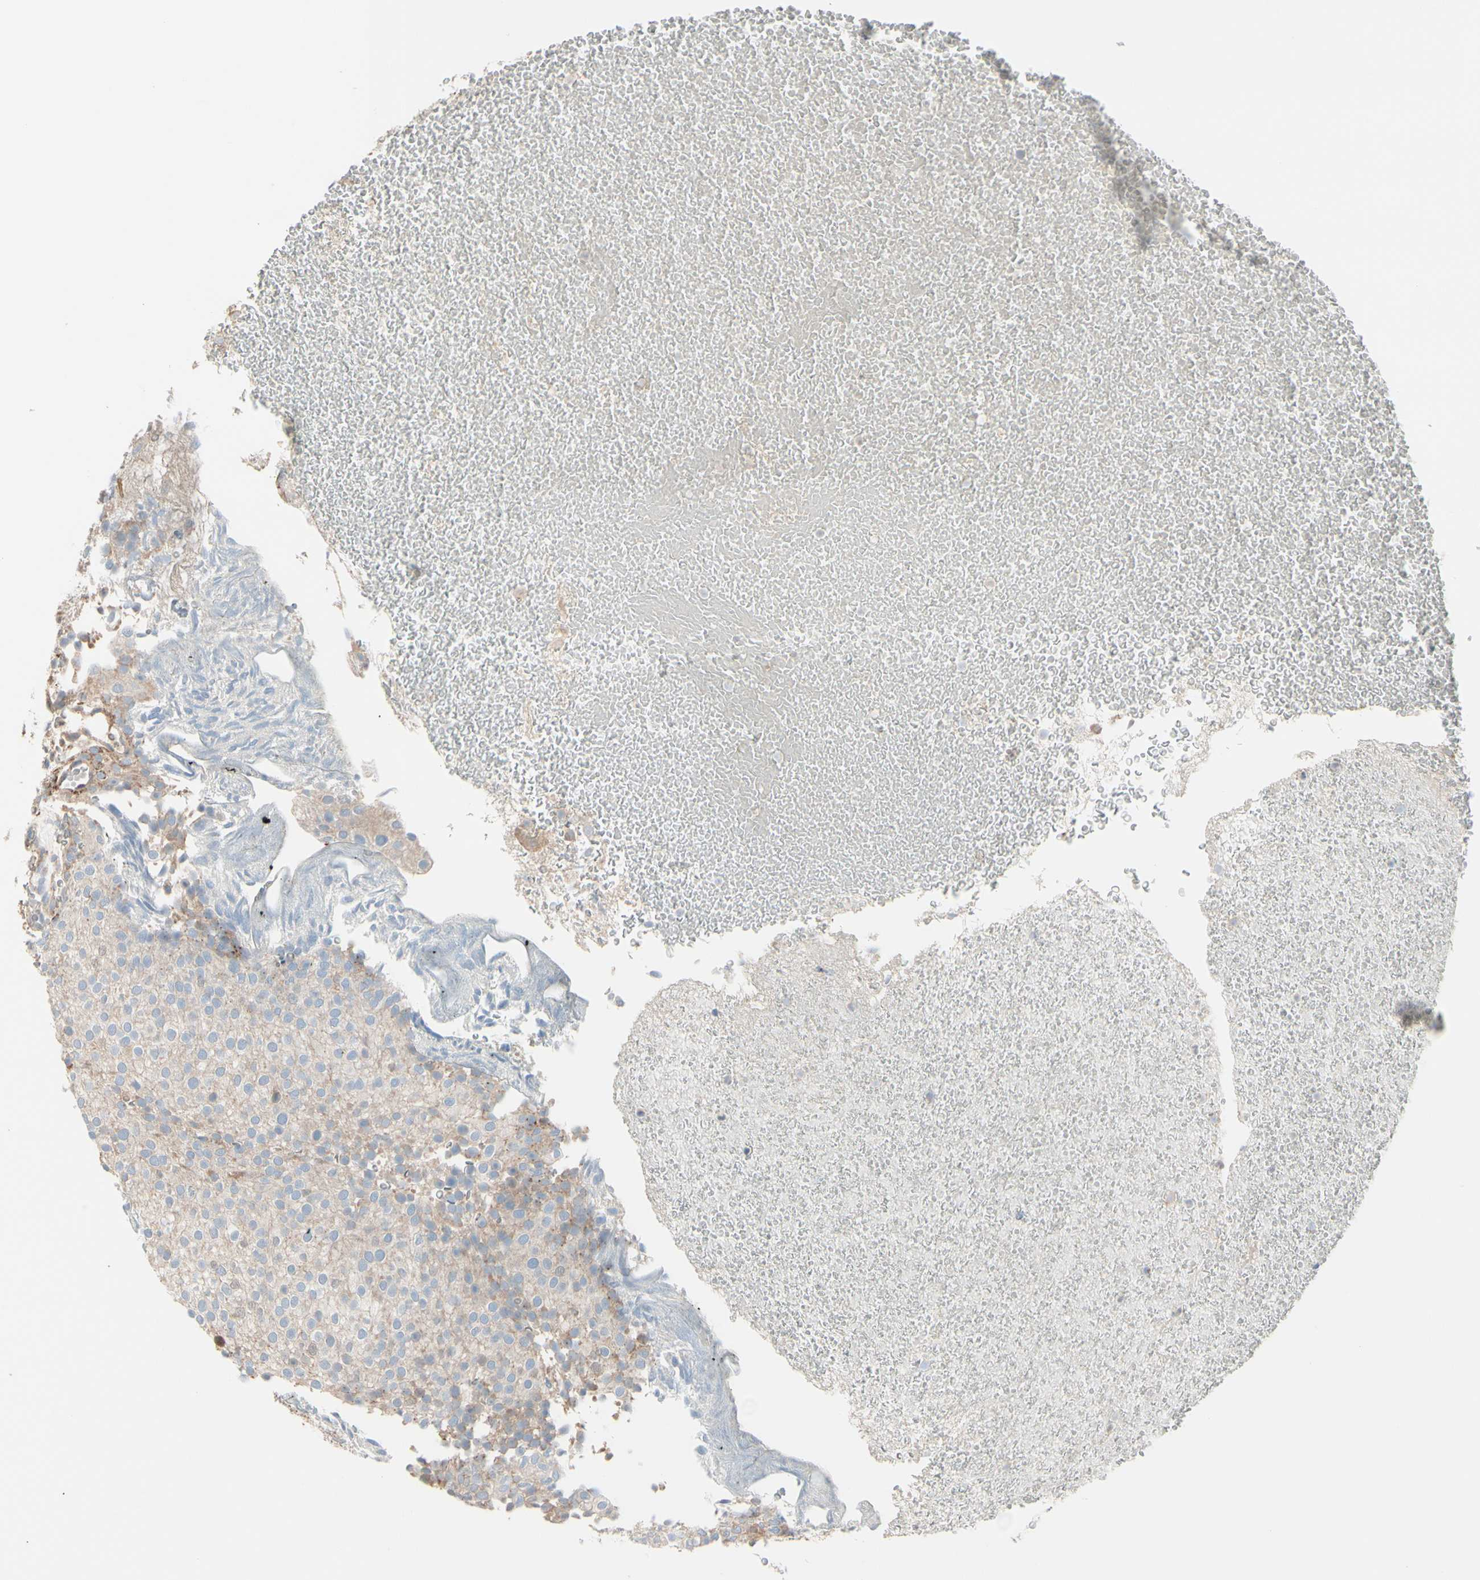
{"staining": {"intensity": "weak", "quantity": ">75%", "location": "cytoplasmic/membranous"}, "tissue": "urothelial cancer", "cell_type": "Tumor cells", "image_type": "cancer", "snomed": [{"axis": "morphology", "description": "Urothelial carcinoma, Low grade"}, {"axis": "topography", "description": "Urinary bladder"}], "caption": "Immunohistochemical staining of urothelial cancer reveals low levels of weak cytoplasmic/membranous protein expression in approximately >75% of tumor cells. (brown staining indicates protein expression, while blue staining denotes nuclei).", "gene": "EPHA3", "patient": {"sex": "male", "age": 78}}